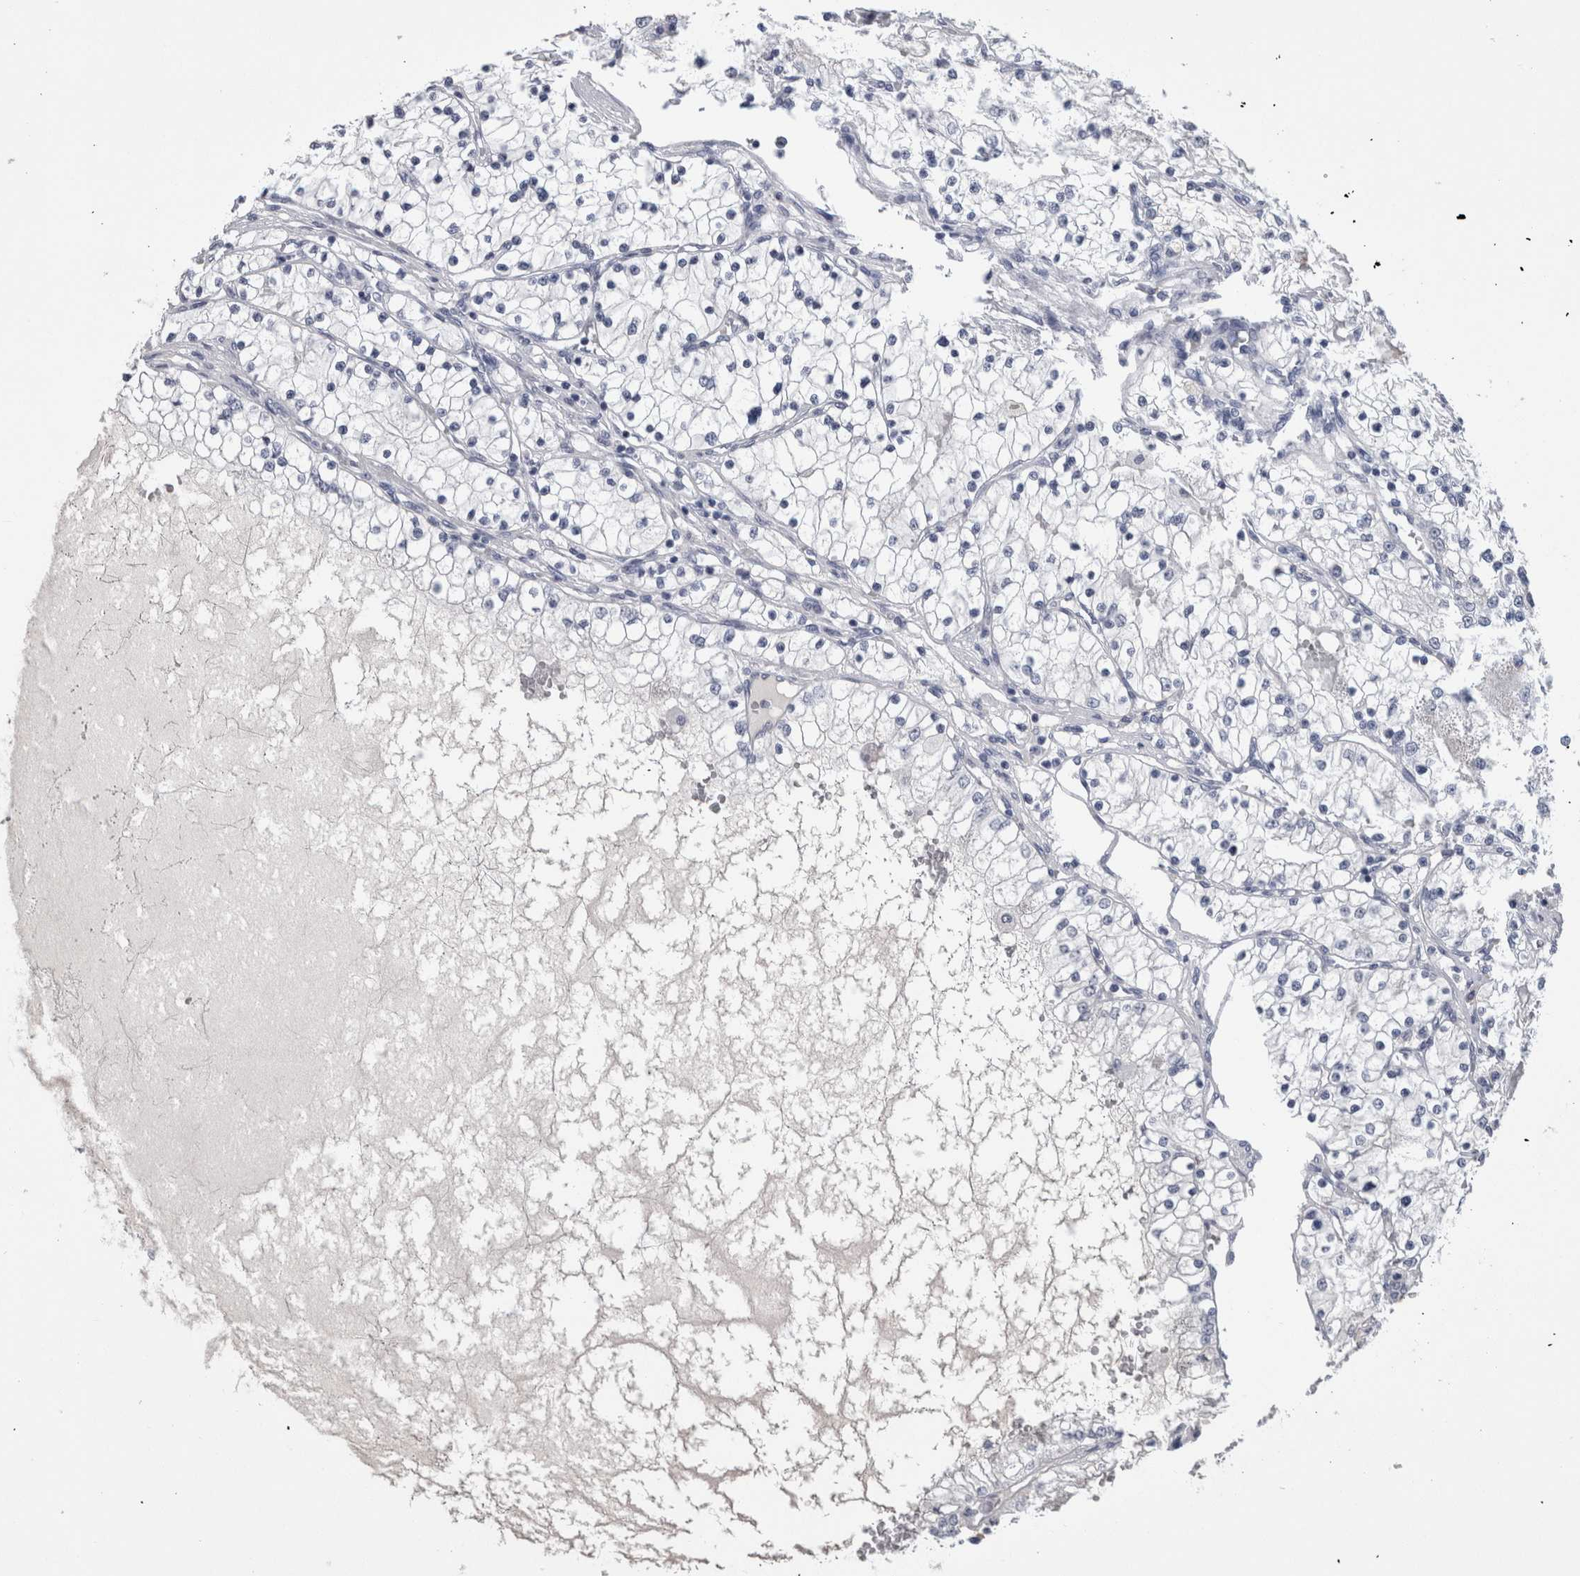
{"staining": {"intensity": "negative", "quantity": "none", "location": "none"}, "tissue": "renal cancer", "cell_type": "Tumor cells", "image_type": "cancer", "snomed": [{"axis": "morphology", "description": "Adenocarcinoma, NOS"}, {"axis": "topography", "description": "Kidney"}], "caption": "Immunohistochemistry histopathology image of human adenocarcinoma (renal) stained for a protein (brown), which demonstrates no expression in tumor cells. The staining was performed using DAB (3,3'-diaminobenzidine) to visualize the protein expression in brown, while the nuclei were stained in blue with hematoxylin (Magnification: 20x).", "gene": "PAX5", "patient": {"sex": "male", "age": 68}}